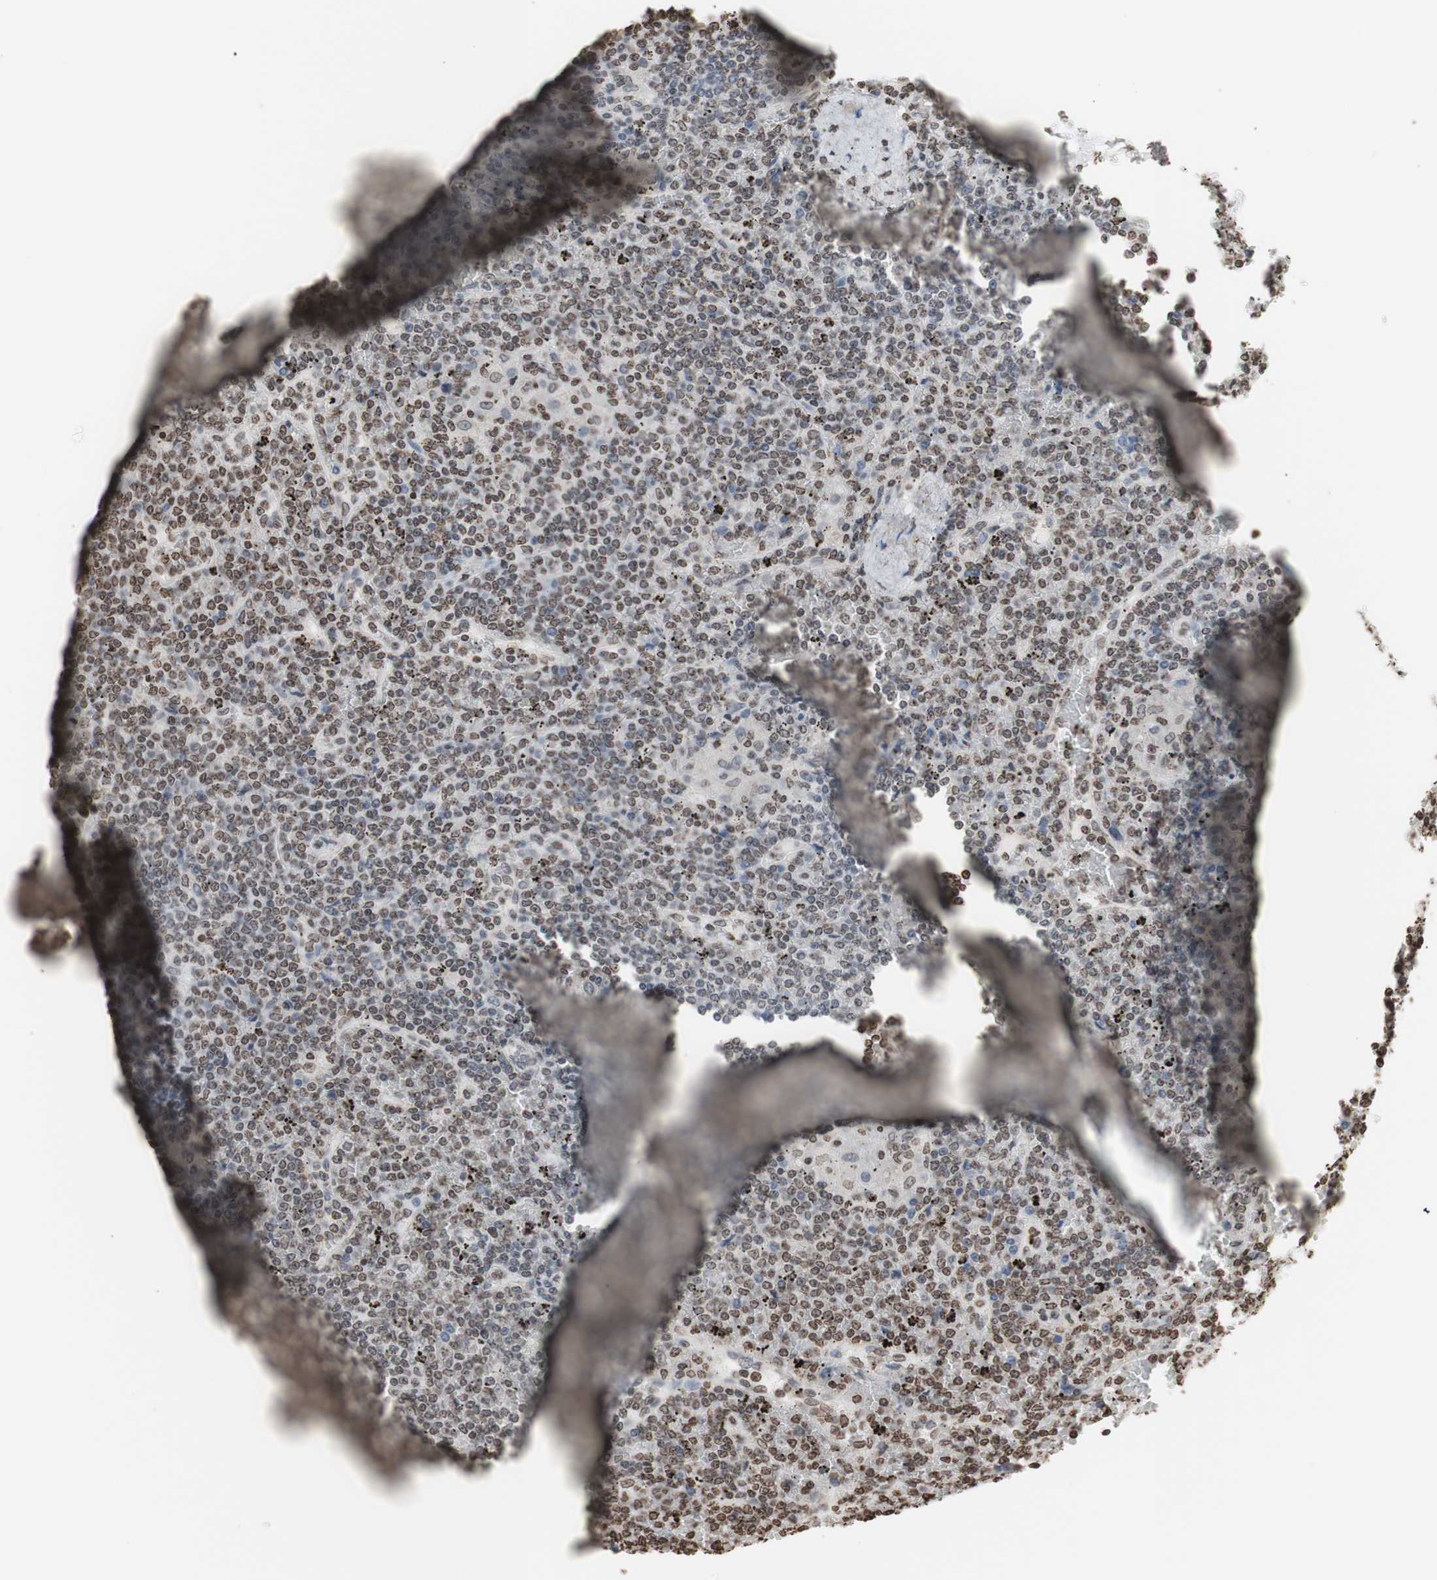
{"staining": {"intensity": "weak", "quantity": "25%-75%", "location": "nuclear"}, "tissue": "lymphoma", "cell_type": "Tumor cells", "image_type": "cancer", "snomed": [{"axis": "morphology", "description": "Malignant lymphoma, non-Hodgkin's type, Low grade"}, {"axis": "topography", "description": "Spleen"}], "caption": "Lymphoma stained with a brown dye shows weak nuclear positive expression in about 25%-75% of tumor cells.", "gene": "SNAI2", "patient": {"sex": "female", "age": 19}}